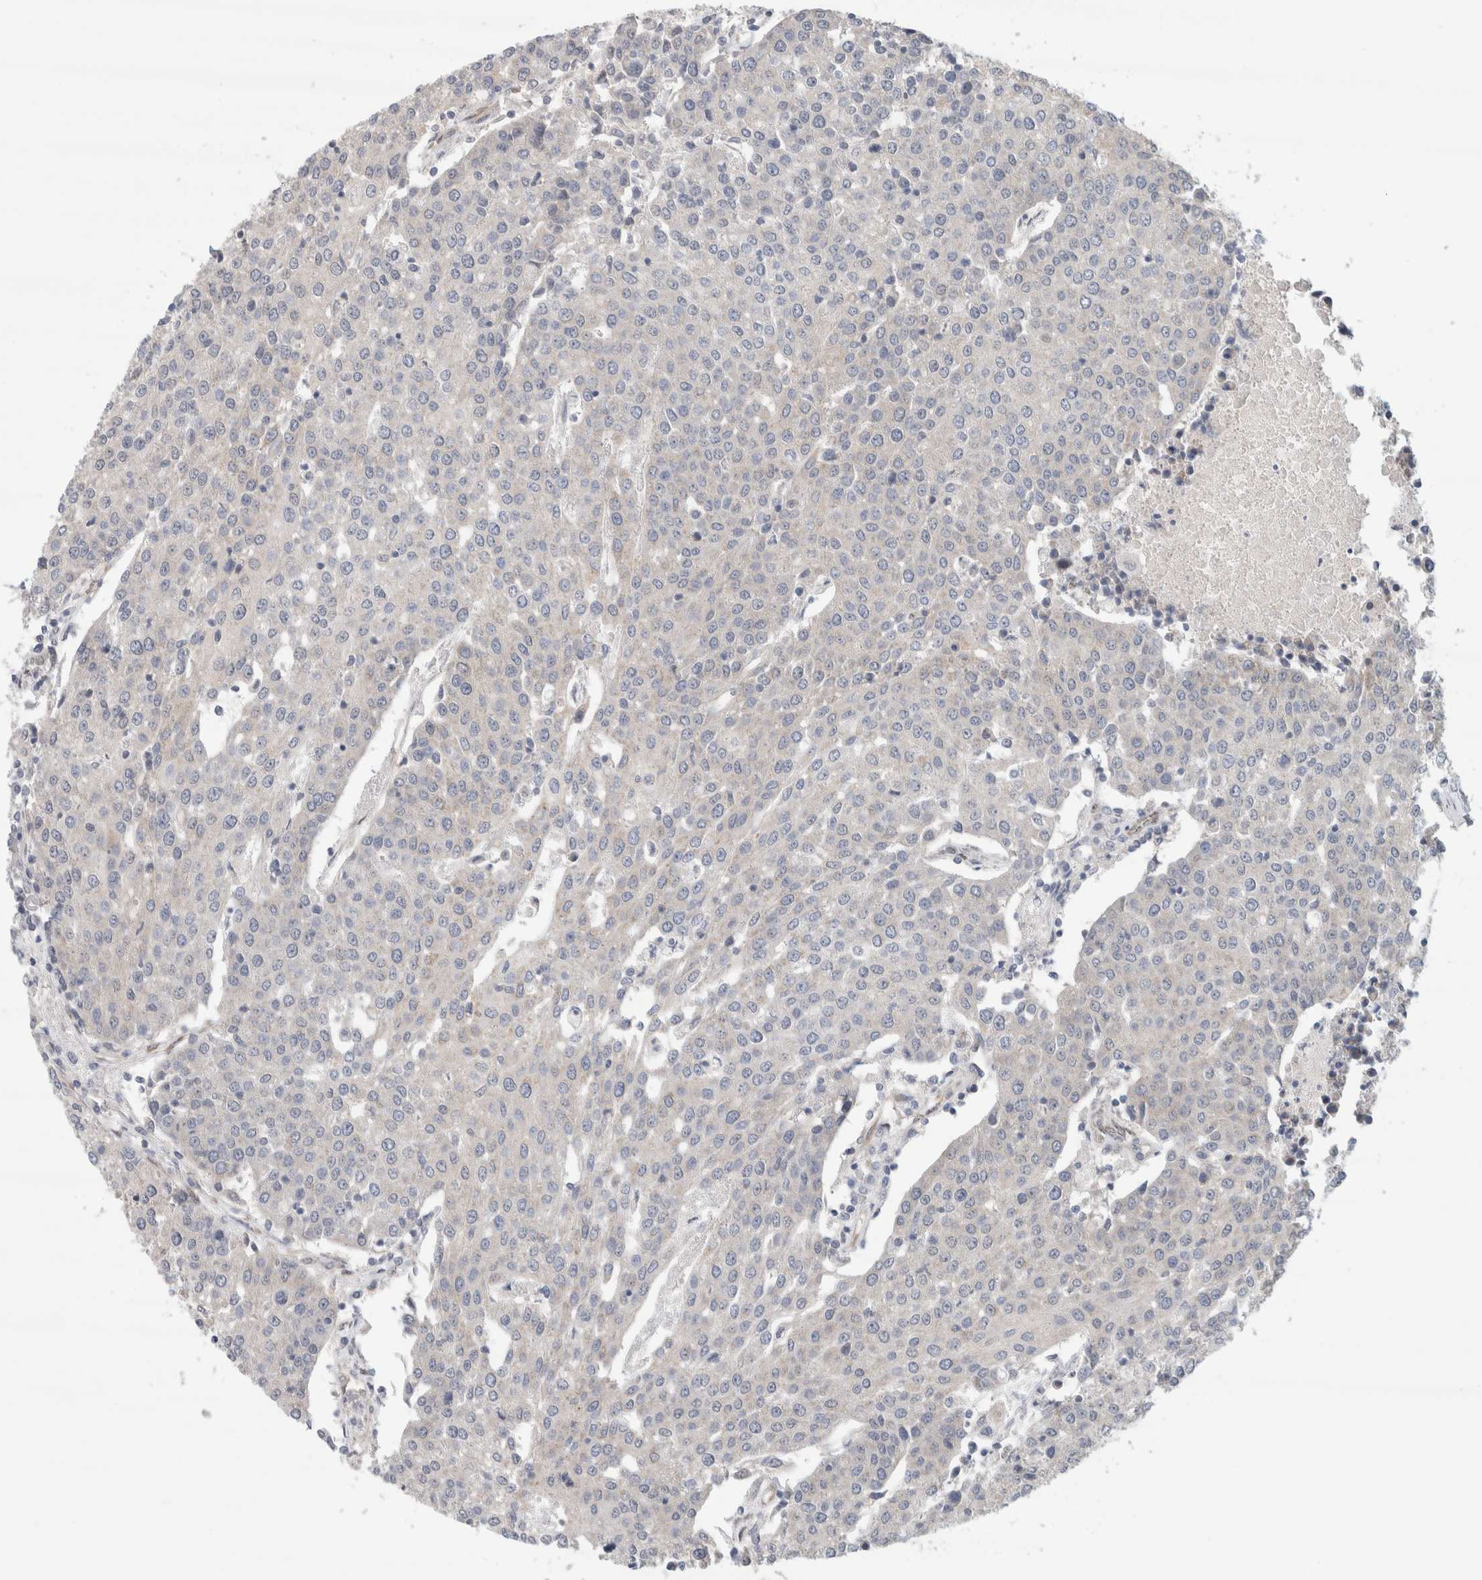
{"staining": {"intensity": "negative", "quantity": "none", "location": "none"}, "tissue": "urothelial cancer", "cell_type": "Tumor cells", "image_type": "cancer", "snomed": [{"axis": "morphology", "description": "Urothelial carcinoma, High grade"}, {"axis": "topography", "description": "Urinary bladder"}], "caption": "Human high-grade urothelial carcinoma stained for a protein using immunohistochemistry shows no staining in tumor cells.", "gene": "EIF4G3", "patient": {"sex": "female", "age": 85}}